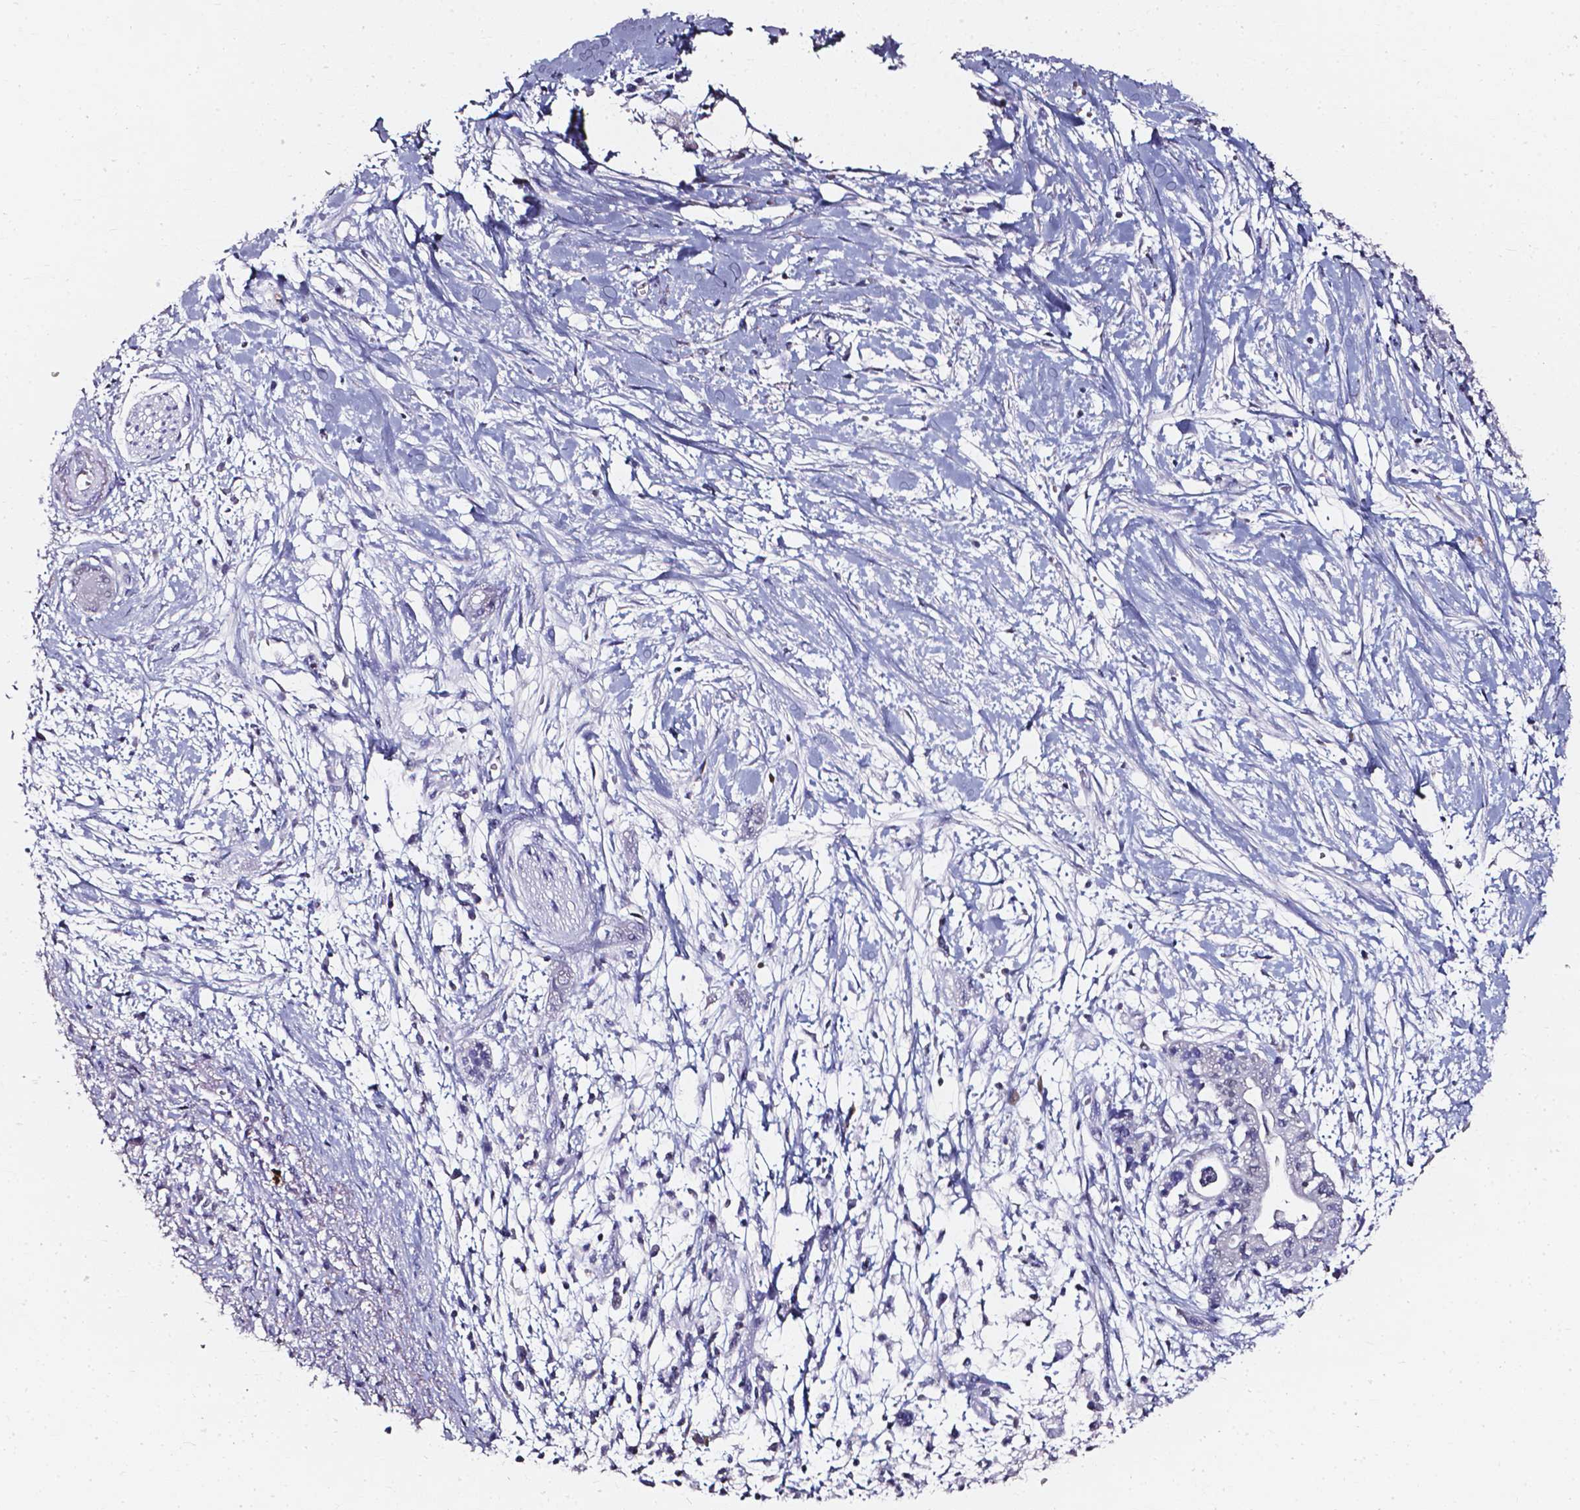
{"staining": {"intensity": "weak", "quantity": "<25%", "location": "cytoplasmic/membranous"}, "tissue": "pancreatic cancer", "cell_type": "Tumor cells", "image_type": "cancer", "snomed": [{"axis": "morphology", "description": "Normal tissue, NOS"}, {"axis": "morphology", "description": "Adenocarcinoma, NOS"}, {"axis": "topography", "description": "Lymph node"}, {"axis": "topography", "description": "Pancreas"}], "caption": "This image is of pancreatic cancer stained with IHC to label a protein in brown with the nuclei are counter-stained blue. There is no positivity in tumor cells. (DAB (3,3'-diaminobenzidine) immunohistochemistry (IHC), high magnification).", "gene": "AKR1B10", "patient": {"sex": "female", "age": 58}}